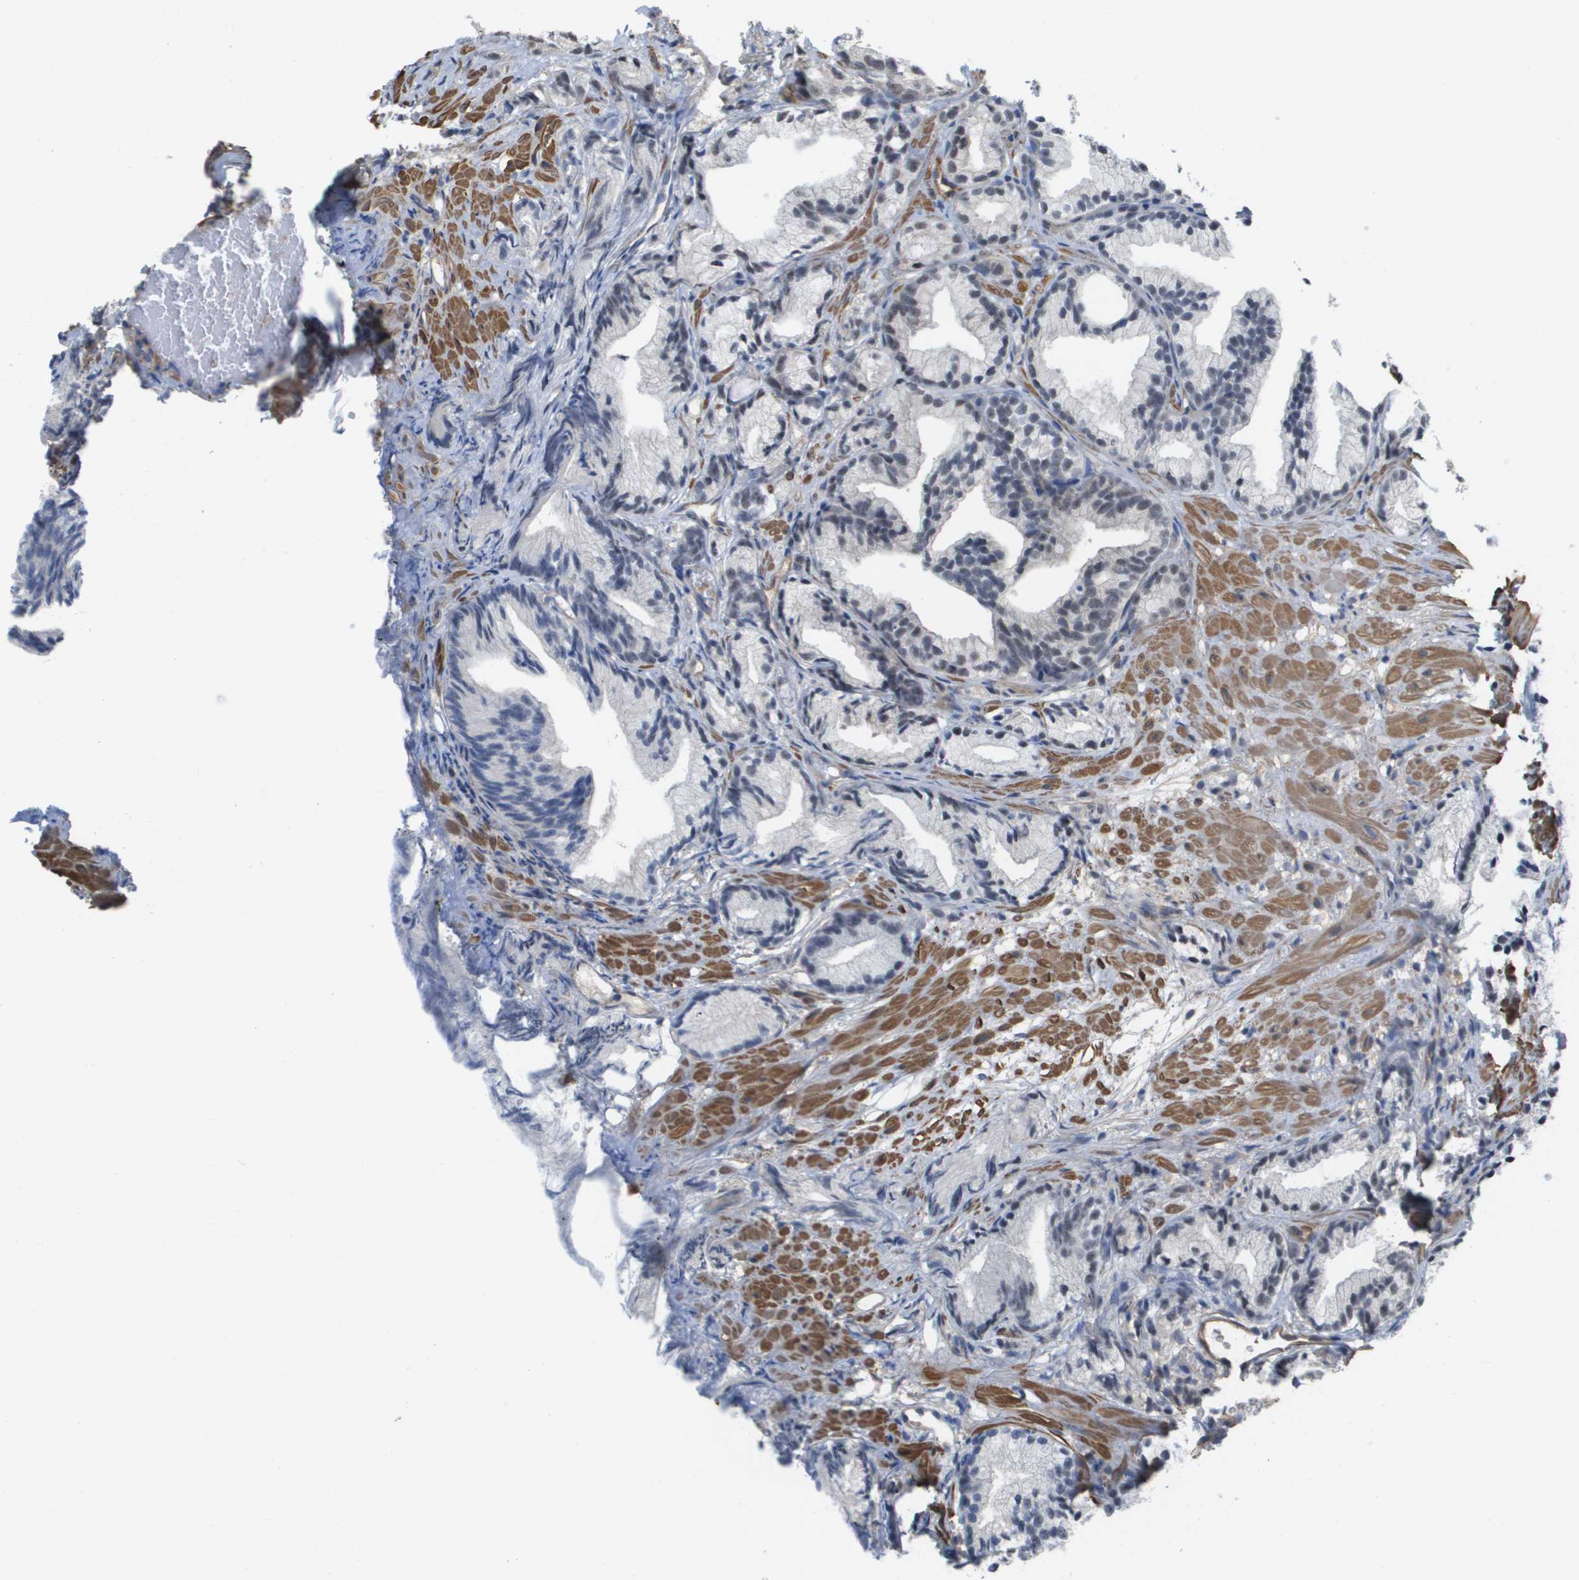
{"staining": {"intensity": "negative", "quantity": "none", "location": "none"}, "tissue": "prostate cancer", "cell_type": "Tumor cells", "image_type": "cancer", "snomed": [{"axis": "morphology", "description": "Adenocarcinoma, Low grade"}, {"axis": "topography", "description": "Prostate"}], "caption": "This is an immunohistochemistry histopathology image of human adenocarcinoma (low-grade) (prostate). There is no positivity in tumor cells.", "gene": "RNF112", "patient": {"sex": "male", "age": 89}}